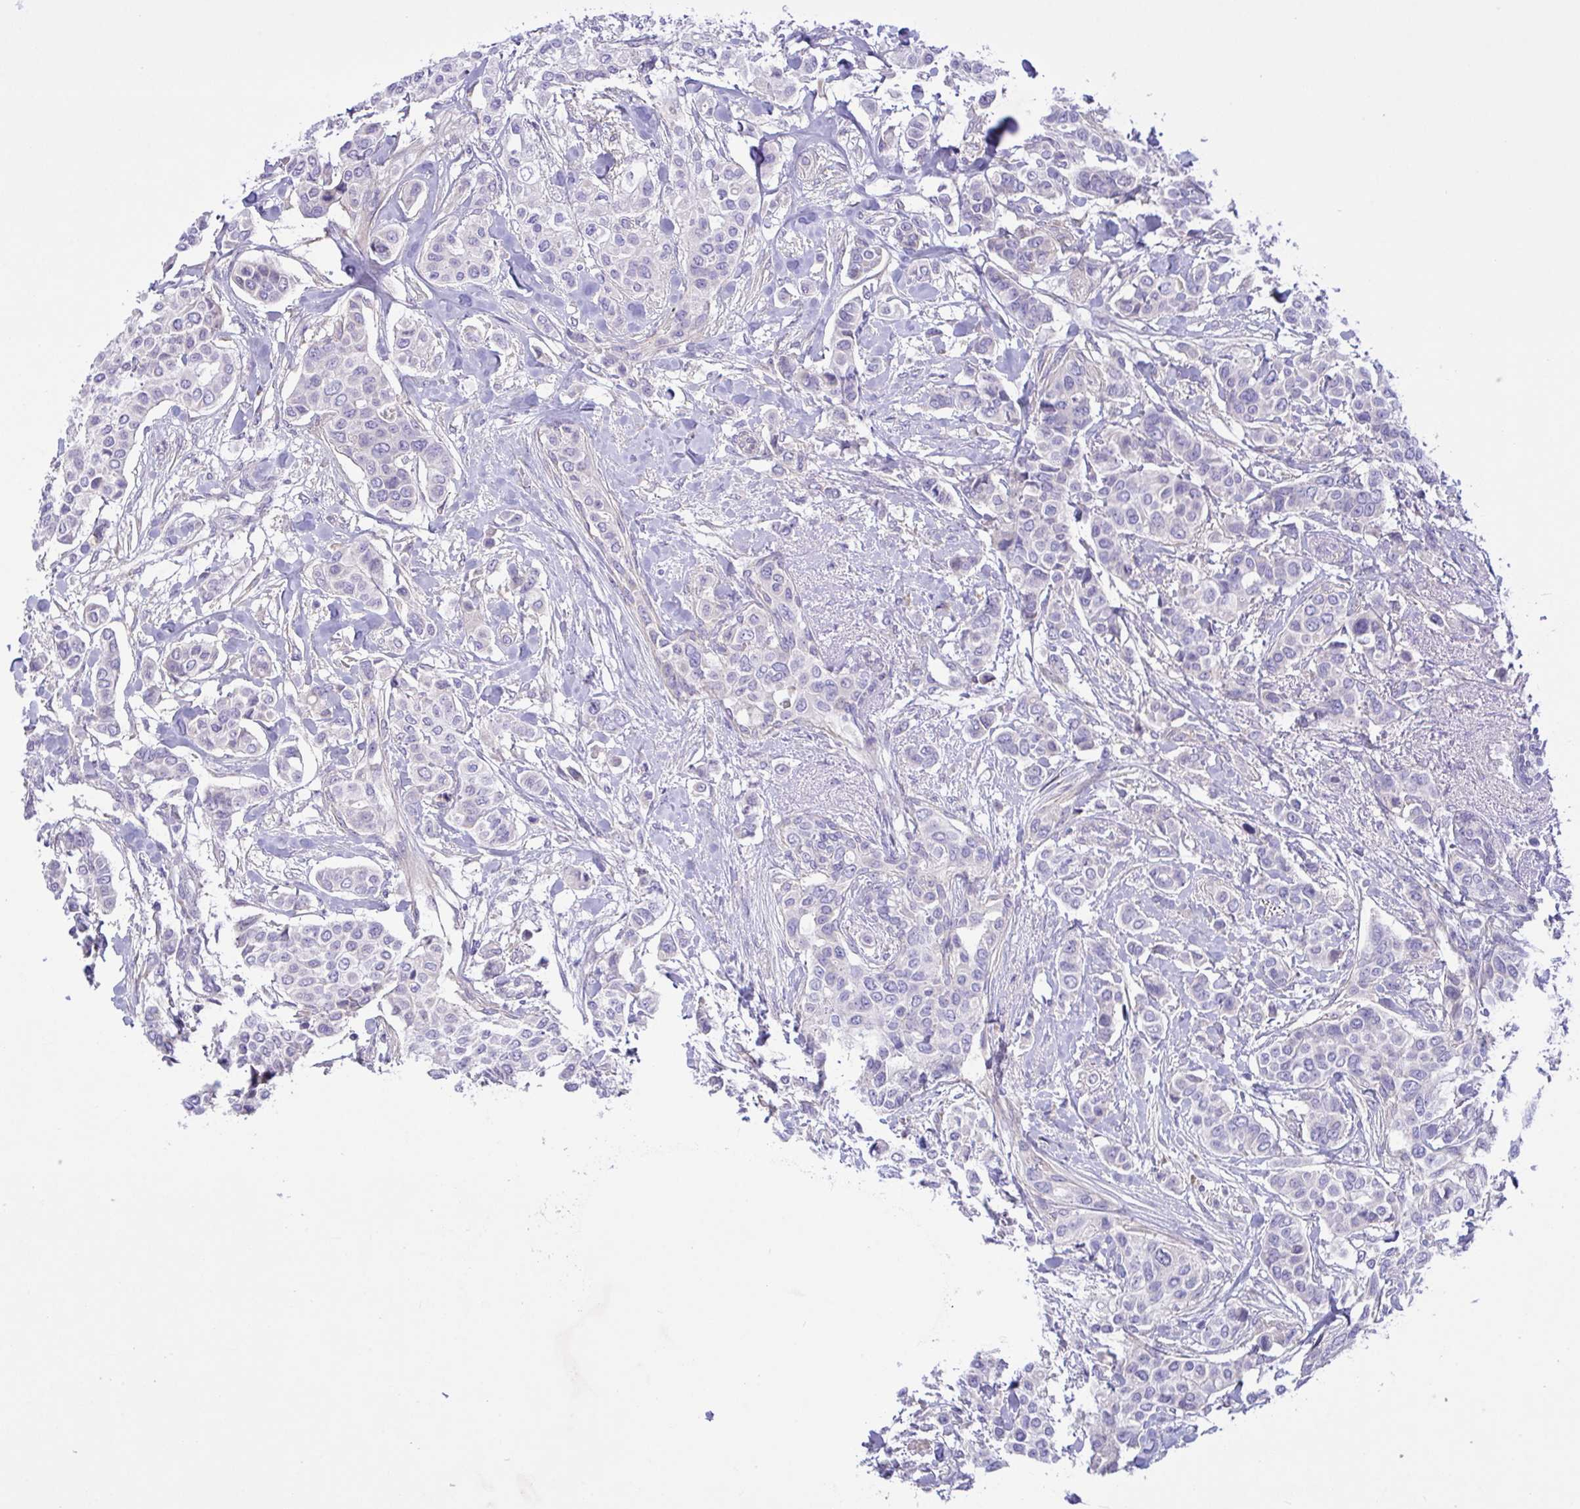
{"staining": {"intensity": "negative", "quantity": "none", "location": "none"}, "tissue": "breast cancer", "cell_type": "Tumor cells", "image_type": "cancer", "snomed": [{"axis": "morphology", "description": "Lobular carcinoma"}, {"axis": "topography", "description": "Breast"}], "caption": "DAB (3,3'-diaminobenzidine) immunohistochemical staining of lobular carcinoma (breast) reveals no significant expression in tumor cells. (Brightfield microscopy of DAB IHC at high magnification).", "gene": "FAM86B1", "patient": {"sex": "female", "age": 51}}